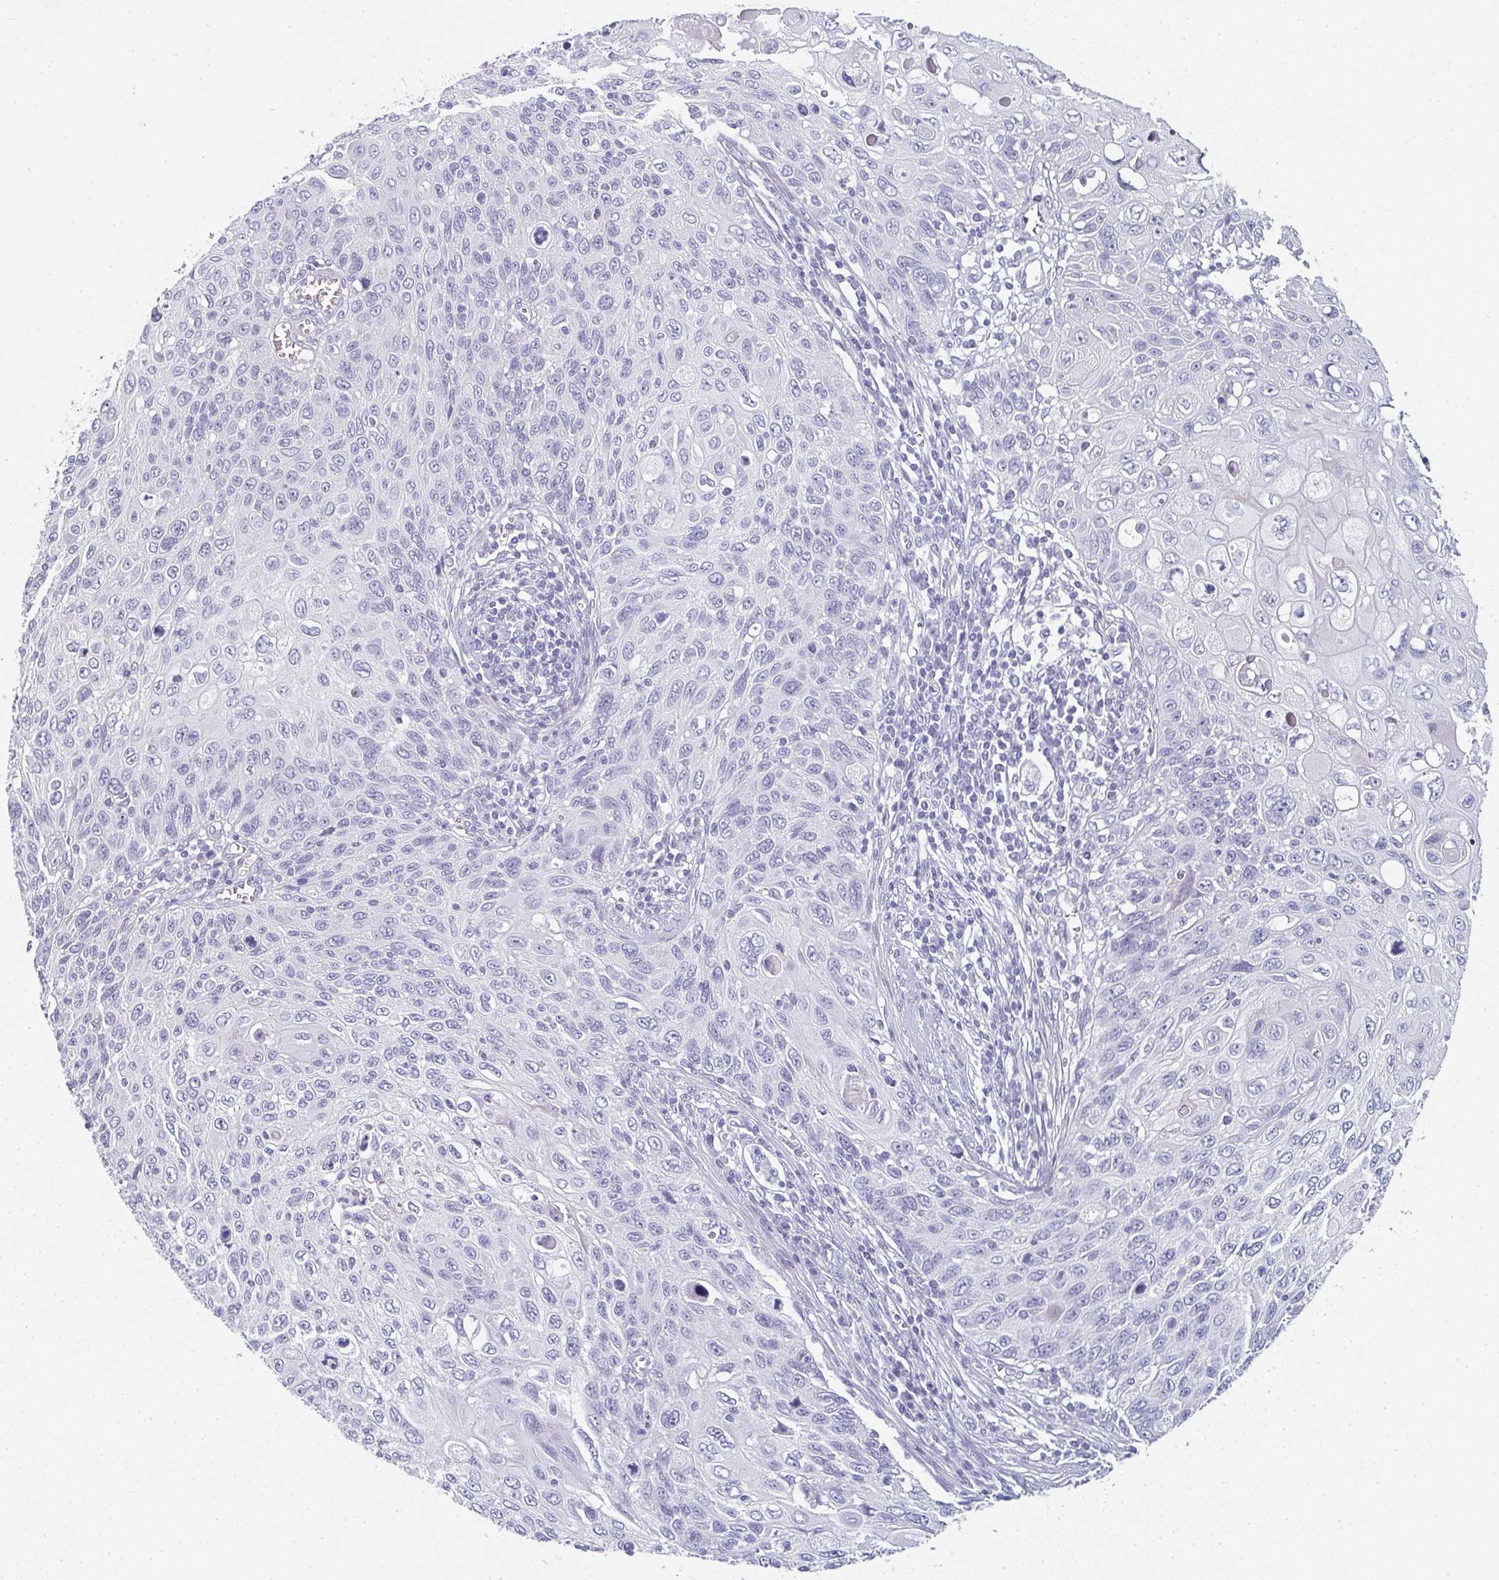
{"staining": {"intensity": "negative", "quantity": "none", "location": "none"}, "tissue": "cervical cancer", "cell_type": "Tumor cells", "image_type": "cancer", "snomed": [{"axis": "morphology", "description": "Squamous cell carcinoma, NOS"}, {"axis": "topography", "description": "Cervix"}], "caption": "DAB immunohistochemical staining of cervical cancer (squamous cell carcinoma) shows no significant staining in tumor cells.", "gene": "NEU2", "patient": {"sex": "female", "age": 70}}